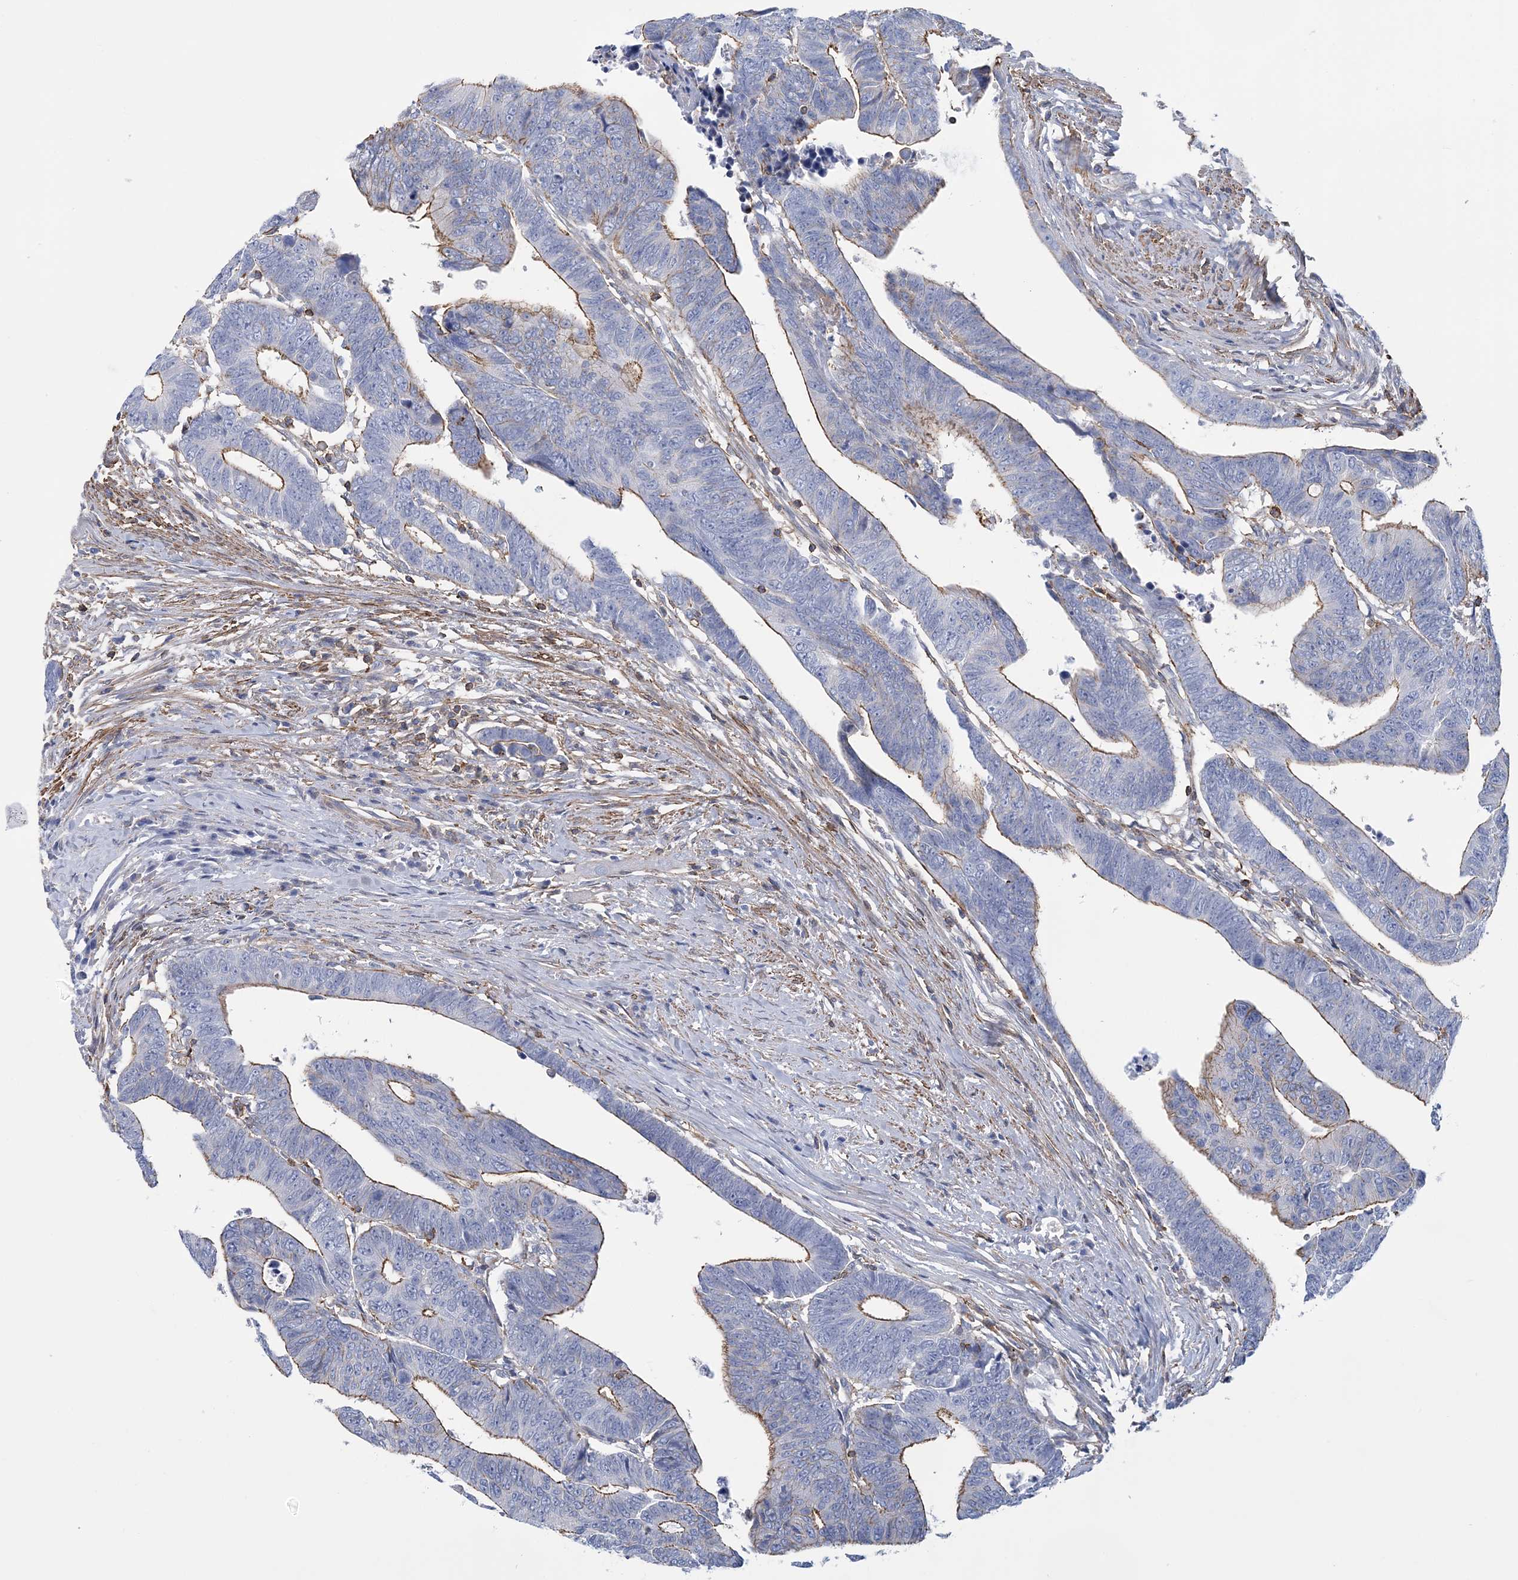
{"staining": {"intensity": "moderate", "quantity": ">75%", "location": "cytoplasmic/membranous"}, "tissue": "colorectal cancer", "cell_type": "Tumor cells", "image_type": "cancer", "snomed": [{"axis": "morphology", "description": "Adenocarcinoma, NOS"}, {"axis": "topography", "description": "Rectum"}], "caption": "Immunohistochemistry (IHC) of human colorectal cancer (adenocarcinoma) demonstrates medium levels of moderate cytoplasmic/membranous expression in approximately >75% of tumor cells. (Brightfield microscopy of DAB IHC at high magnification).", "gene": "C11orf21", "patient": {"sex": "female", "age": 65}}